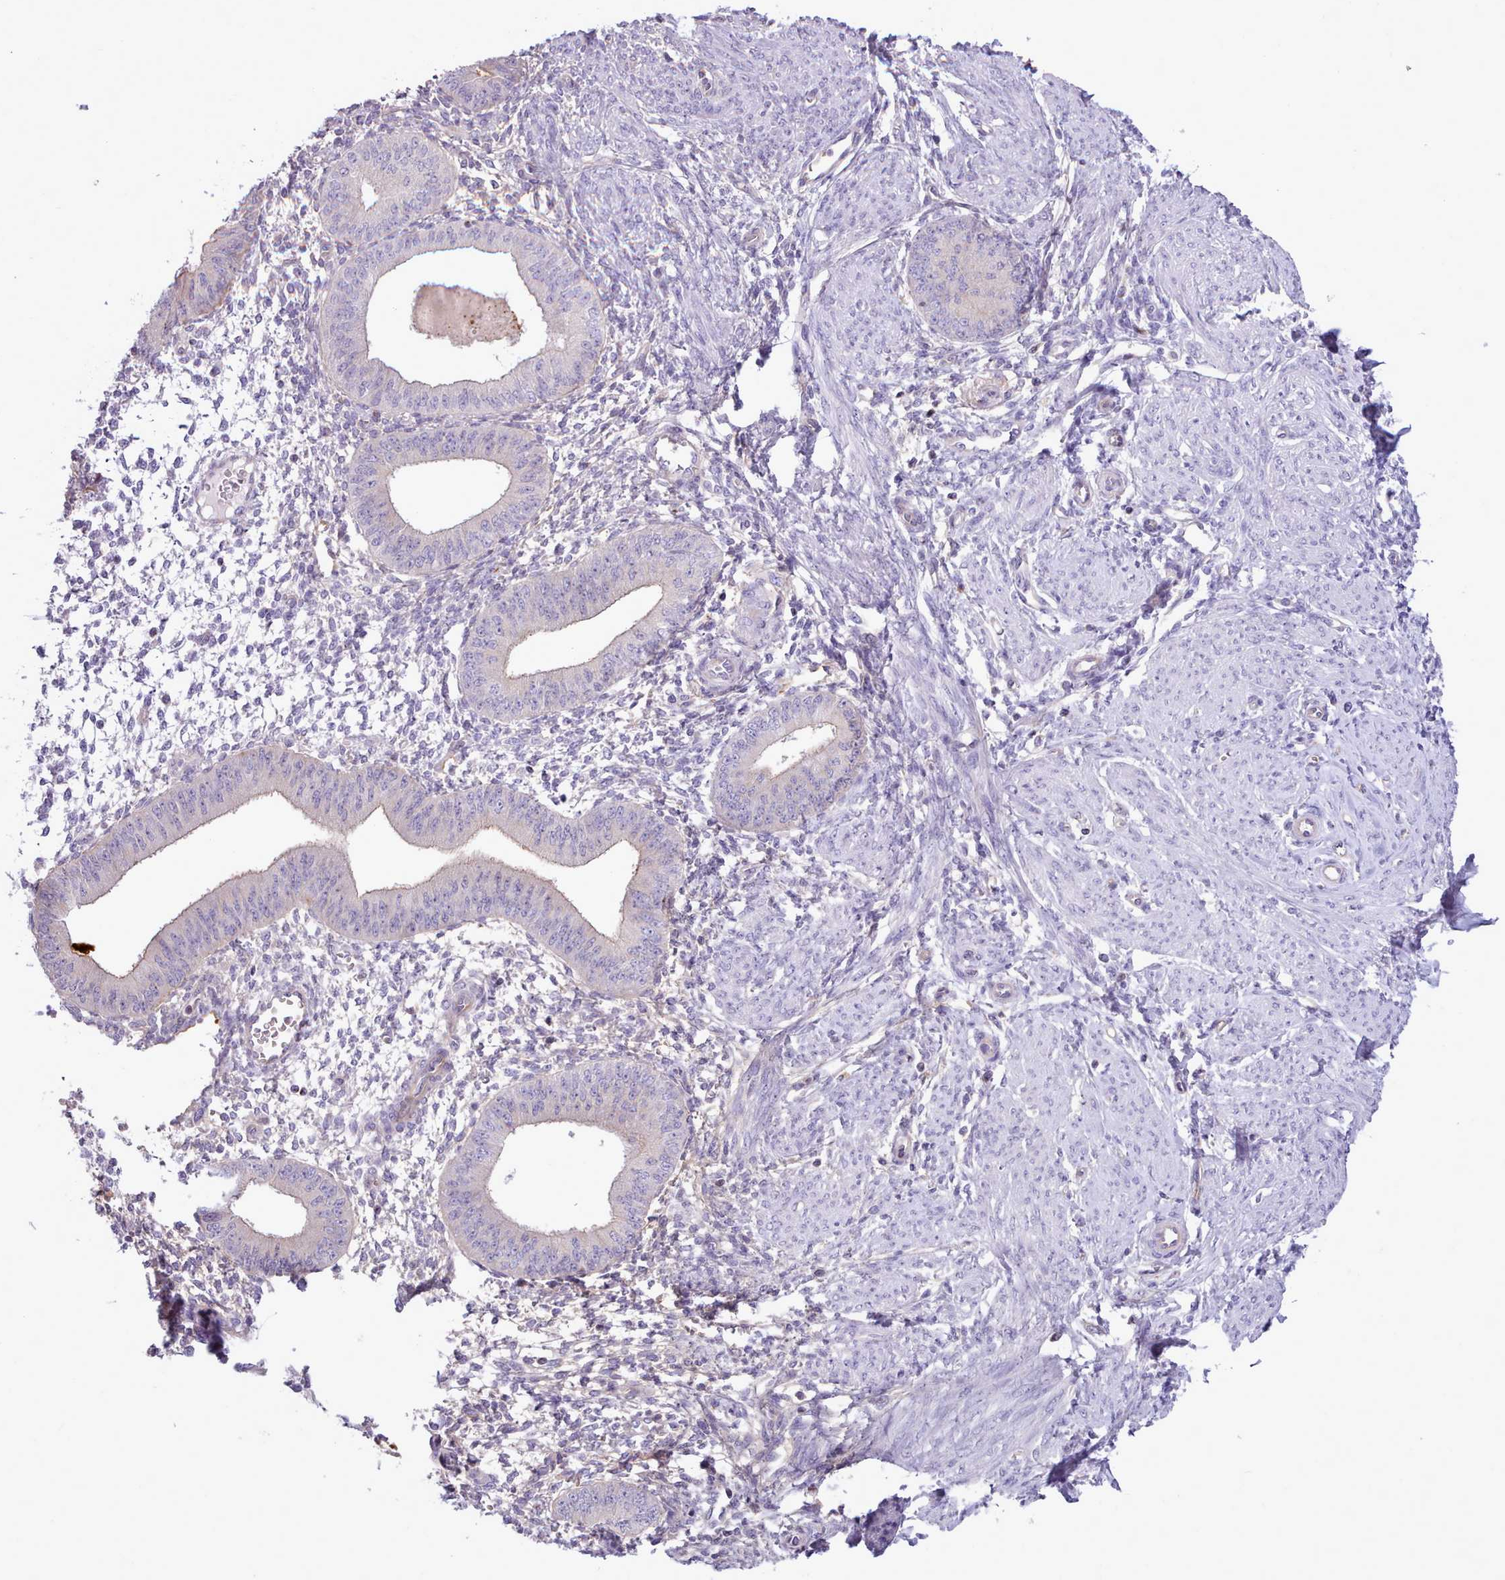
{"staining": {"intensity": "negative", "quantity": "none", "location": "none"}, "tissue": "endometrium", "cell_type": "Cells in endometrial stroma", "image_type": "normal", "snomed": [{"axis": "morphology", "description": "Normal tissue, NOS"}, {"axis": "topography", "description": "Endometrium"}], "caption": "Immunohistochemistry (IHC) photomicrograph of normal endometrium stained for a protein (brown), which displays no staining in cells in endometrial stroma. (DAB (3,3'-diaminobenzidine) immunohistochemistry (IHC) visualized using brightfield microscopy, high magnification).", "gene": "CYP2A13", "patient": {"sex": "female", "age": 49}}